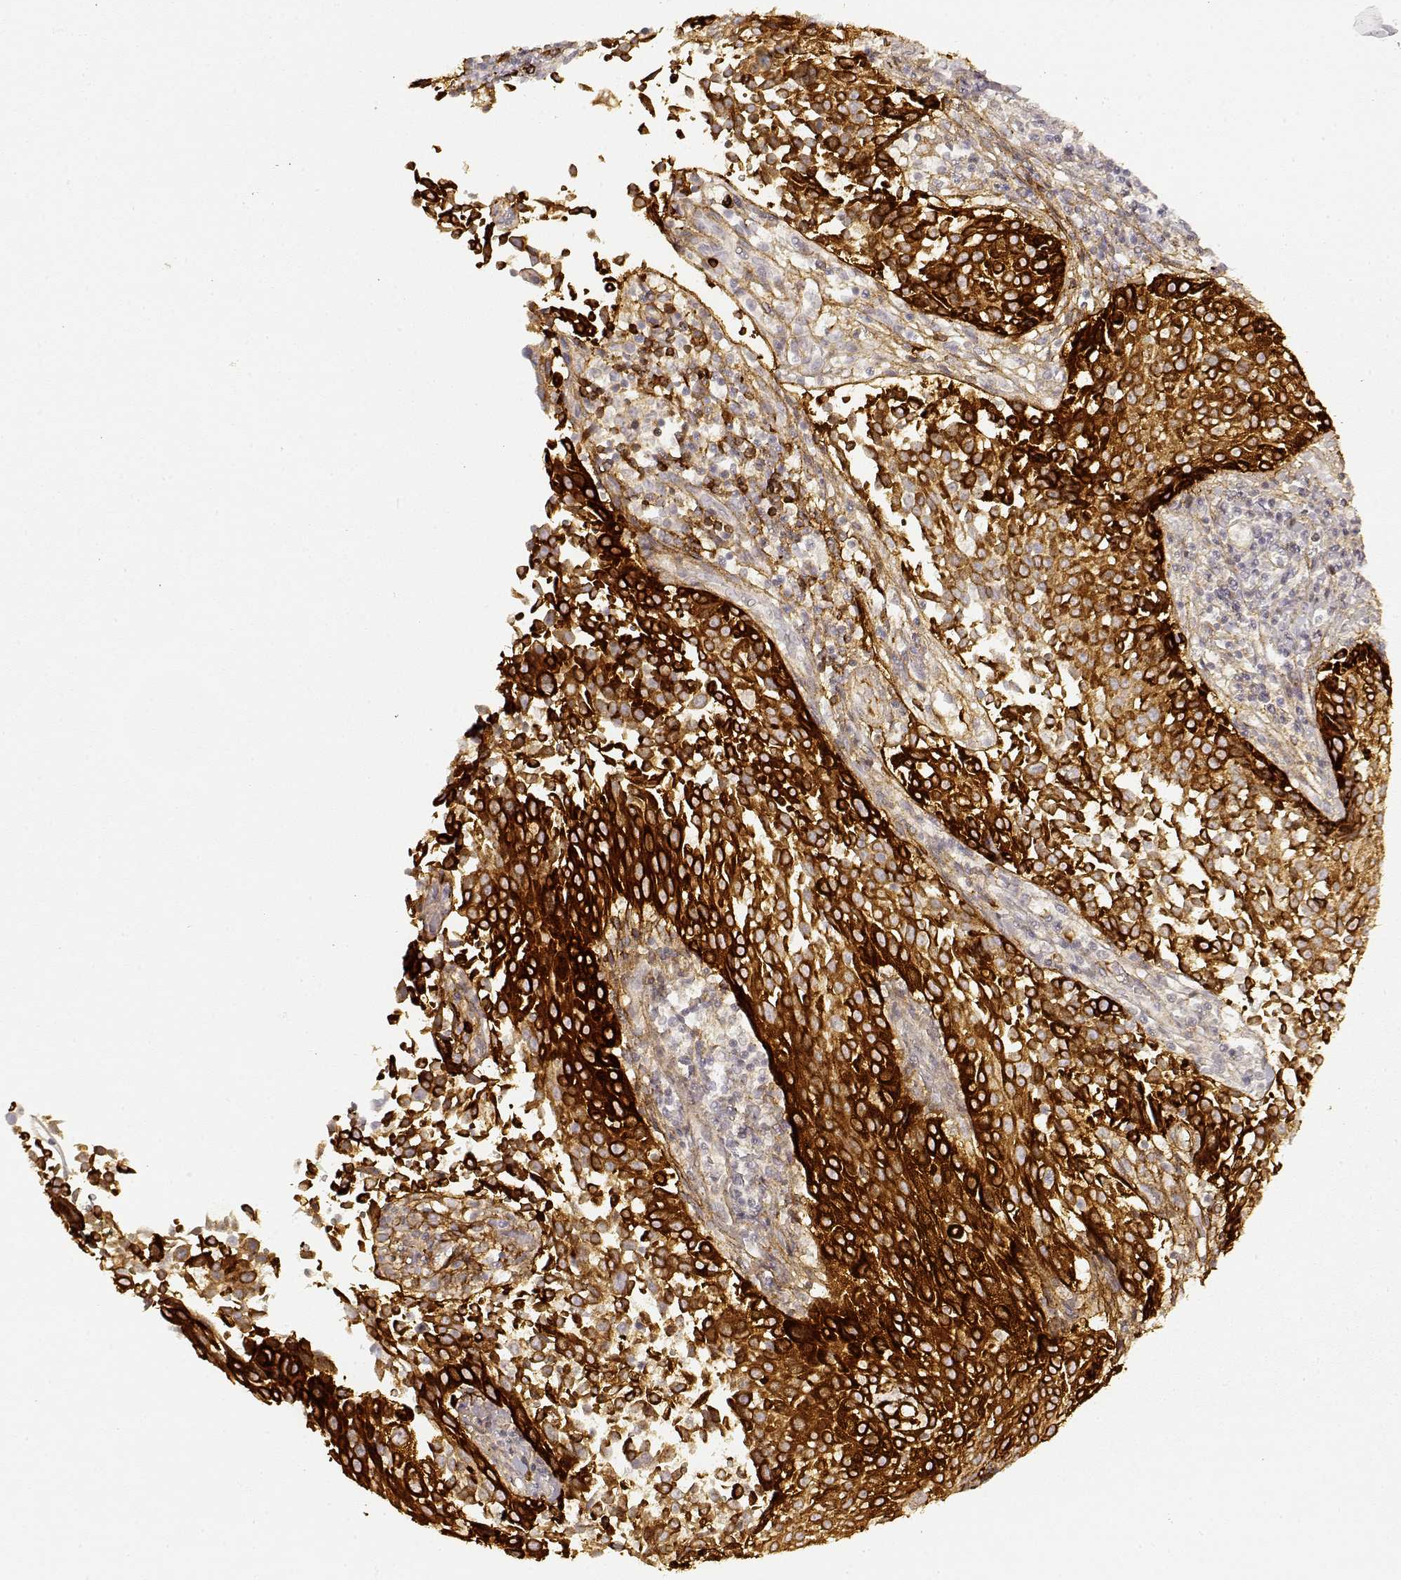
{"staining": {"intensity": "strong", "quantity": ">75%", "location": "cytoplasmic/membranous"}, "tissue": "cervical cancer", "cell_type": "Tumor cells", "image_type": "cancer", "snomed": [{"axis": "morphology", "description": "Squamous cell carcinoma, NOS"}, {"axis": "topography", "description": "Cervix"}], "caption": "There is high levels of strong cytoplasmic/membranous expression in tumor cells of squamous cell carcinoma (cervical), as demonstrated by immunohistochemical staining (brown color).", "gene": "LAMC2", "patient": {"sex": "female", "age": 26}}